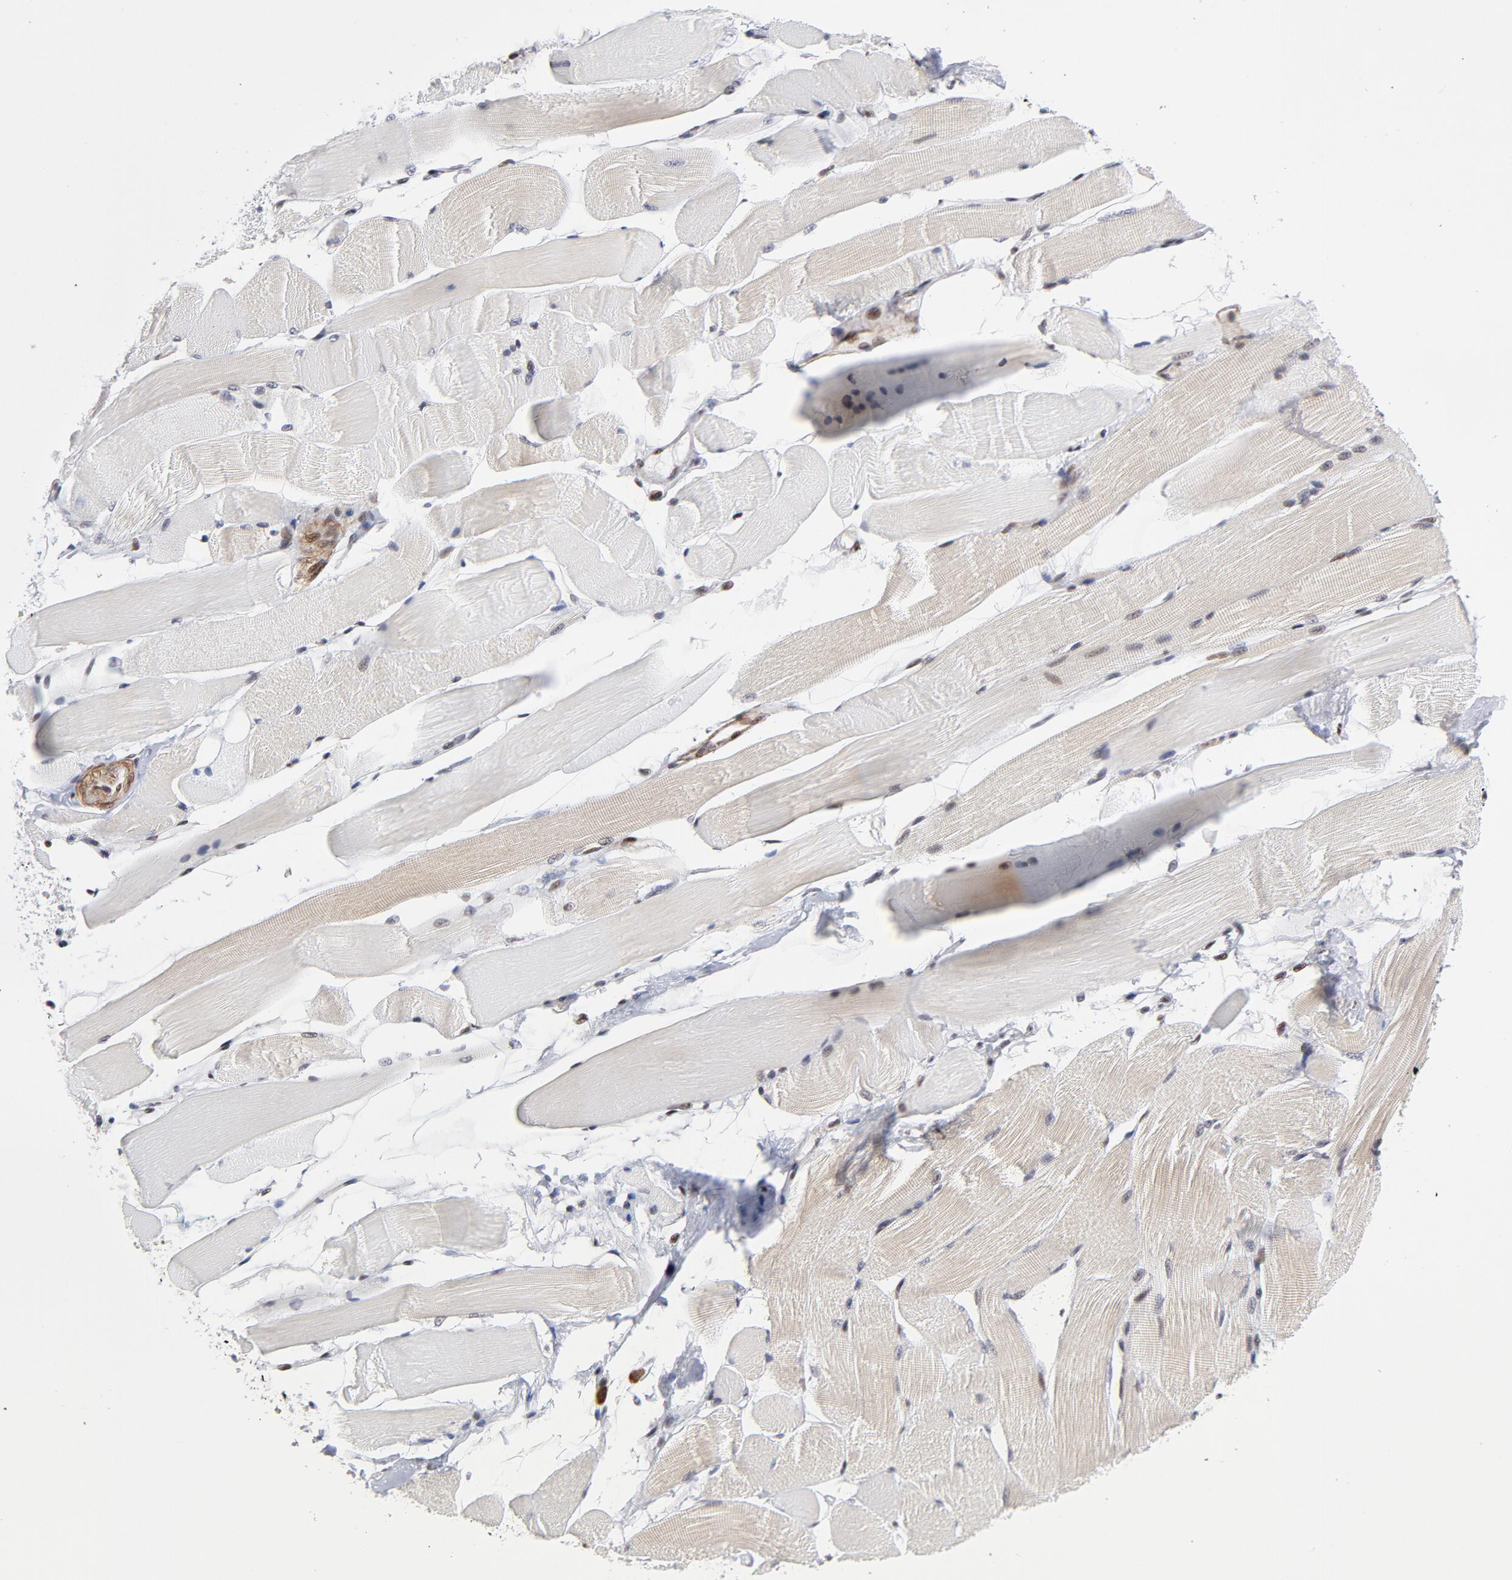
{"staining": {"intensity": "strong", "quantity": ">75%", "location": "cytoplasmic/membranous,nuclear"}, "tissue": "skeletal muscle", "cell_type": "Myocytes", "image_type": "normal", "snomed": [{"axis": "morphology", "description": "Normal tissue, NOS"}, {"axis": "topography", "description": "Skeletal muscle"}, {"axis": "topography", "description": "Peripheral nerve tissue"}], "caption": "Protein staining of unremarkable skeletal muscle exhibits strong cytoplasmic/membranous,nuclear staining in about >75% of myocytes. The protein of interest is stained brown, and the nuclei are stained in blue (DAB IHC with brightfield microscopy, high magnification).", "gene": "CTCF", "patient": {"sex": "female", "age": 84}}